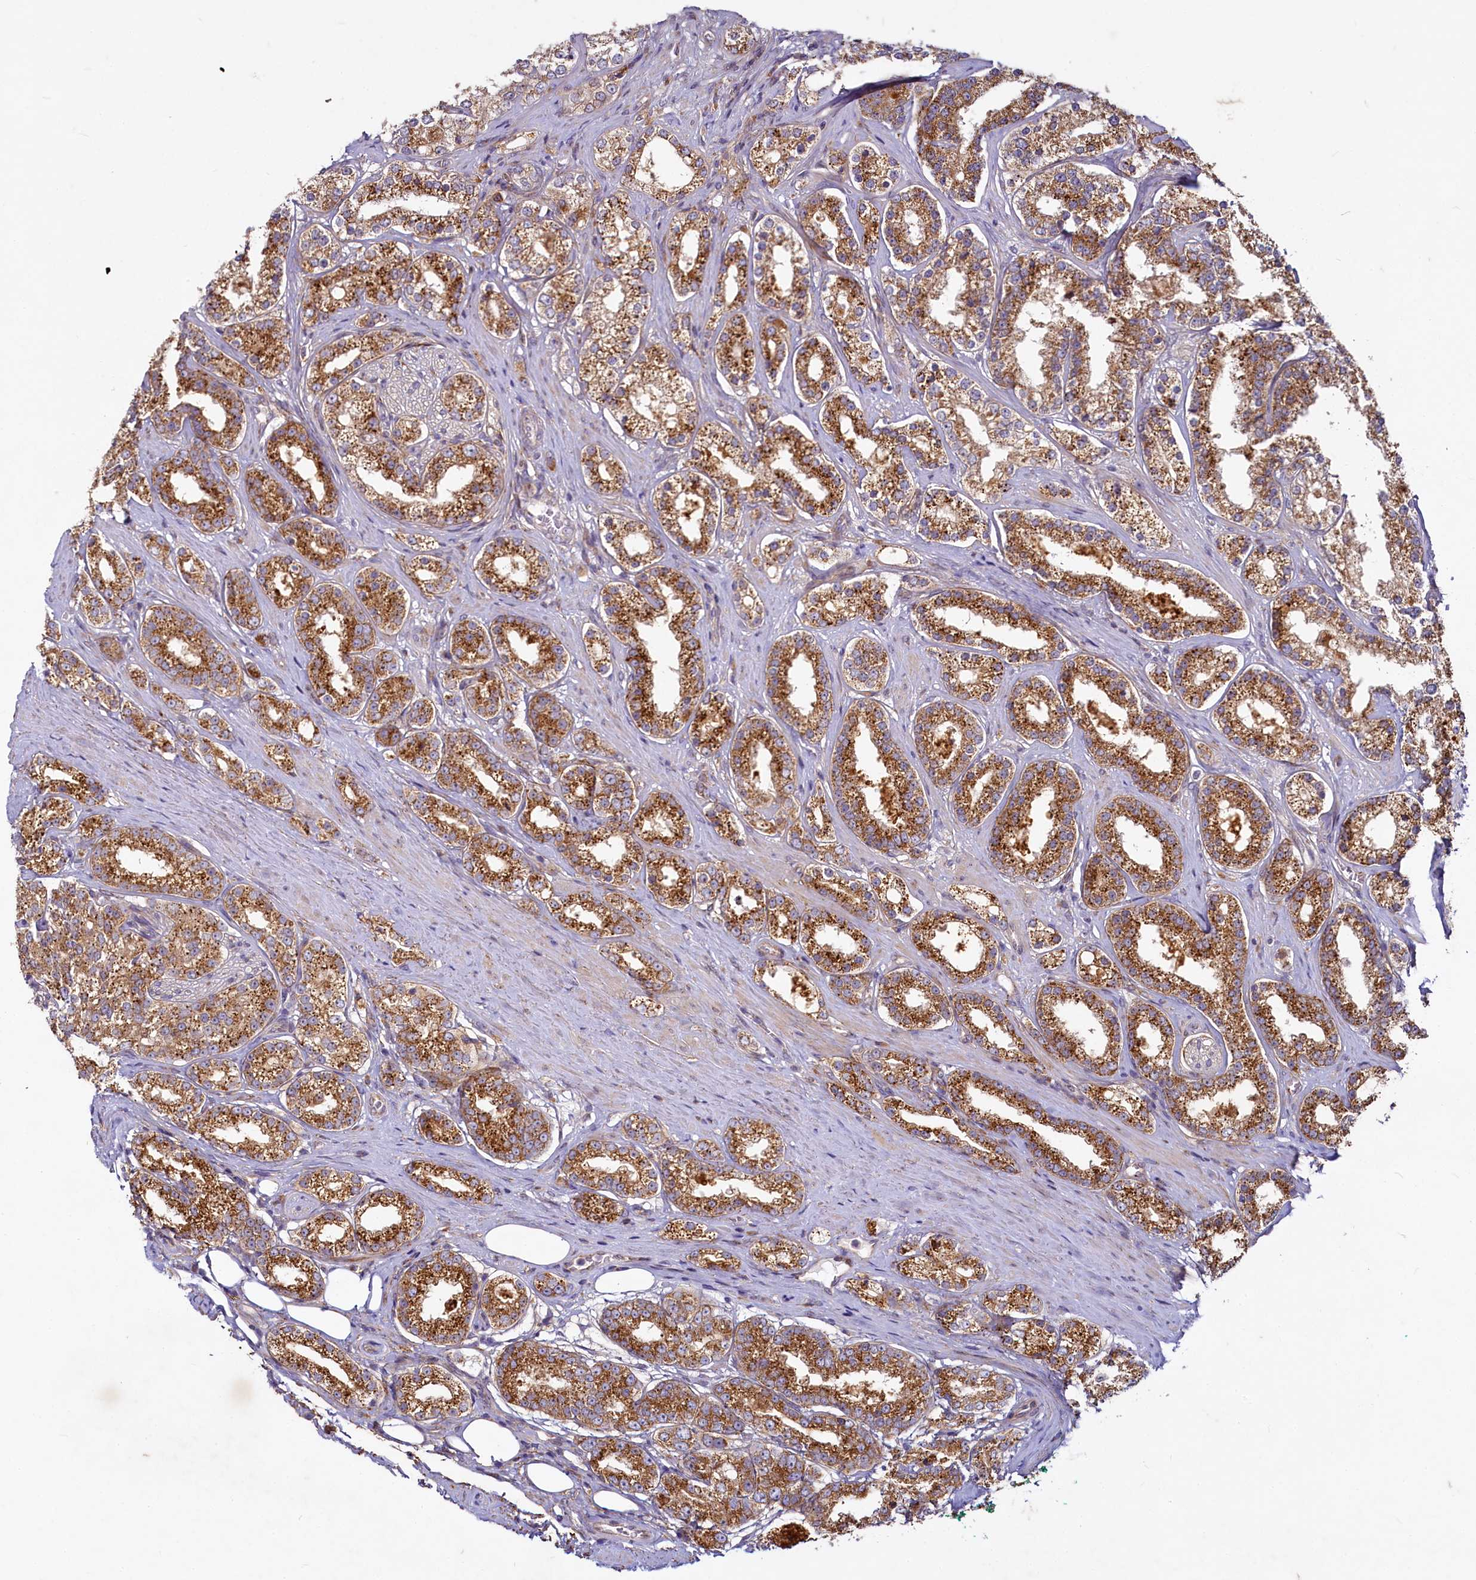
{"staining": {"intensity": "strong", "quantity": ">75%", "location": "cytoplasmic/membranous"}, "tissue": "prostate cancer", "cell_type": "Tumor cells", "image_type": "cancer", "snomed": [{"axis": "morphology", "description": "Normal tissue, NOS"}, {"axis": "morphology", "description": "Adenocarcinoma, High grade"}, {"axis": "topography", "description": "Prostate"}], "caption": "Adenocarcinoma (high-grade) (prostate) was stained to show a protein in brown. There is high levels of strong cytoplasmic/membranous staining in about >75% of tumor cells.", "gene": "ADCY2", "patient": {"sex": "male", "age": 83}}